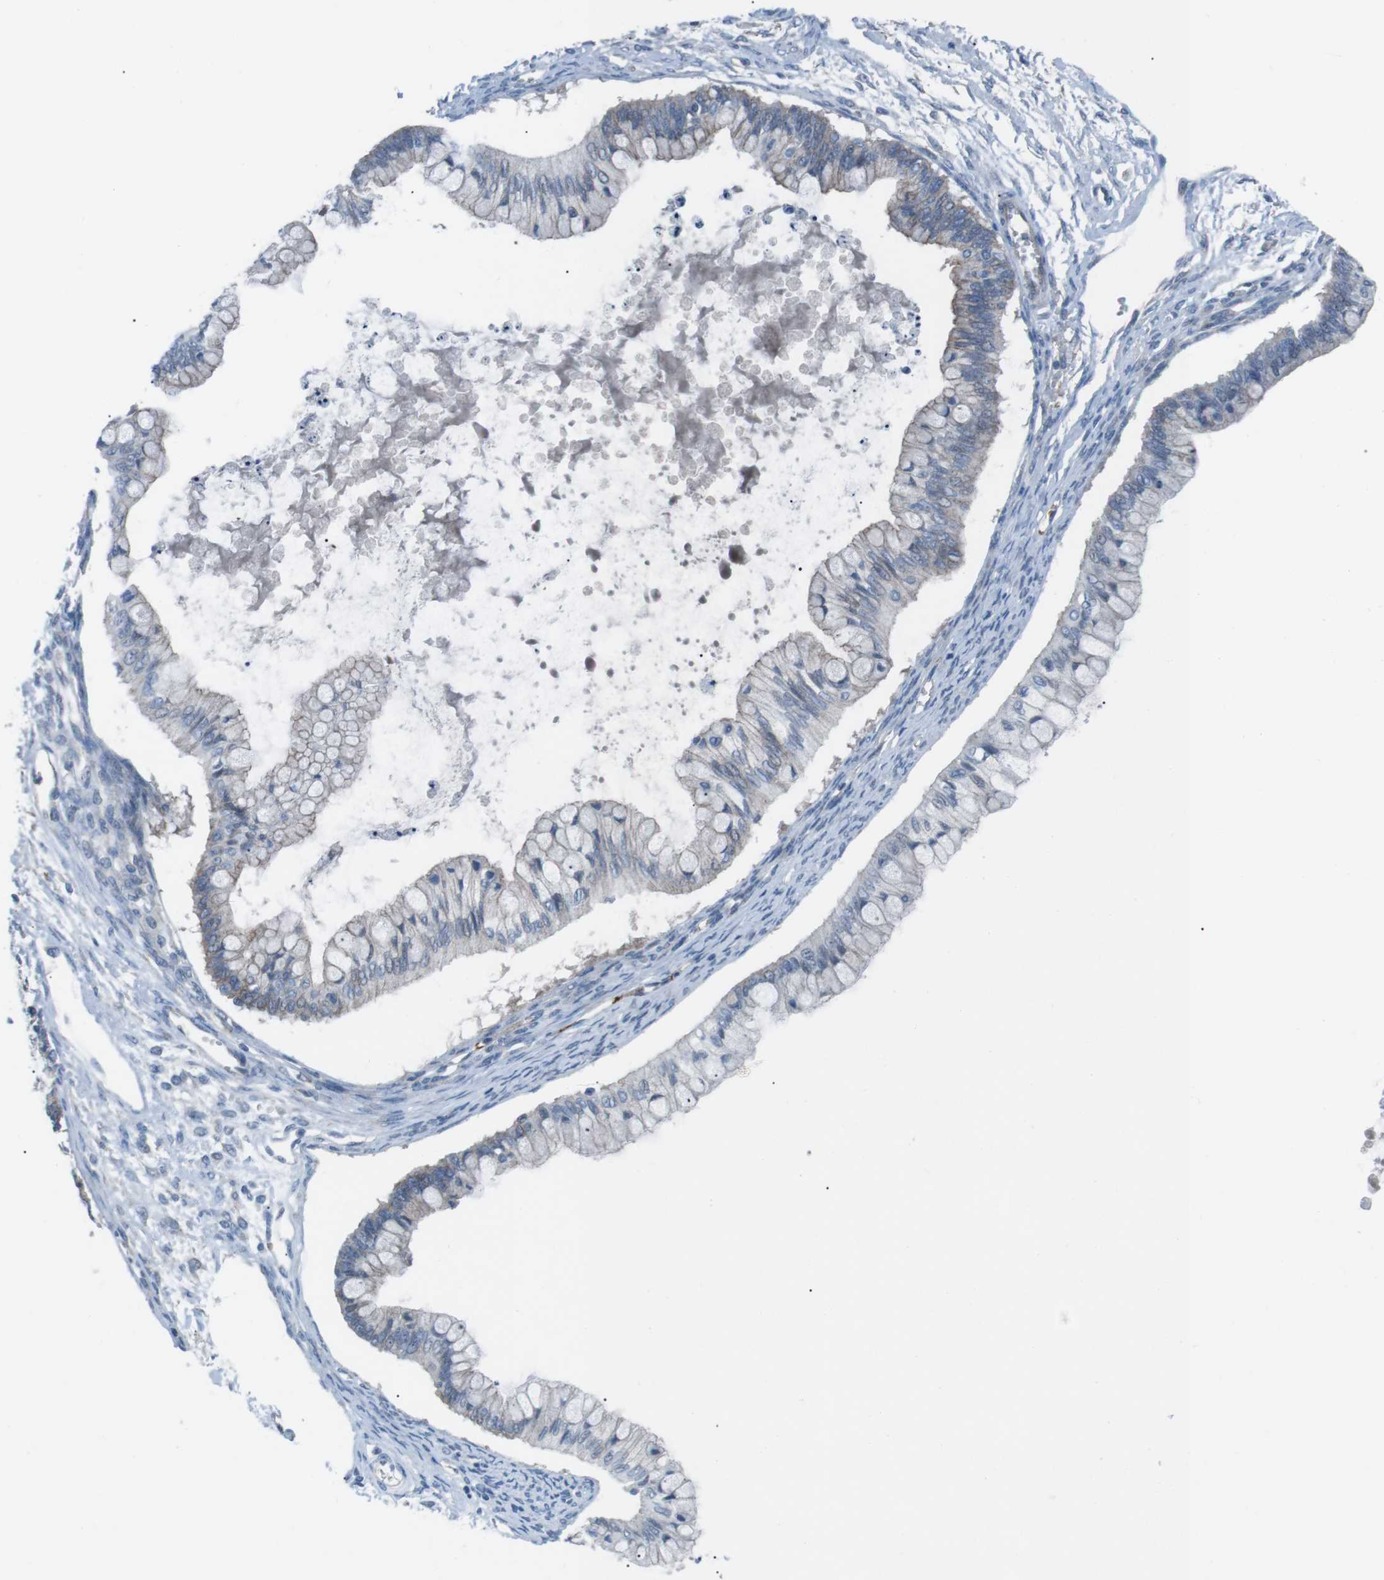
{"staining": {"intensity": "weak", "quantity": "<25%", "location": "cytoplasmic/membranous"}, "tissue": "ovarian cancer", "cell_type": "Tumor cells", "image_type": "cancer", "snomed": [{"axis": "morphology", "description": "Cystadenocarcinoma, mucinous, NOS"}, {"axis": "topography", "description": "Ovary"}], "caption": "High magnification brightfield microscopy of ovarian mucinous cystadenocarcinoma stained with DAB (brown) and counterstained with hematoxylin (blue): tumor cells show no significant expression.", "gene": "SPTA1", "patient": {"sex": "female", "age": 57}}